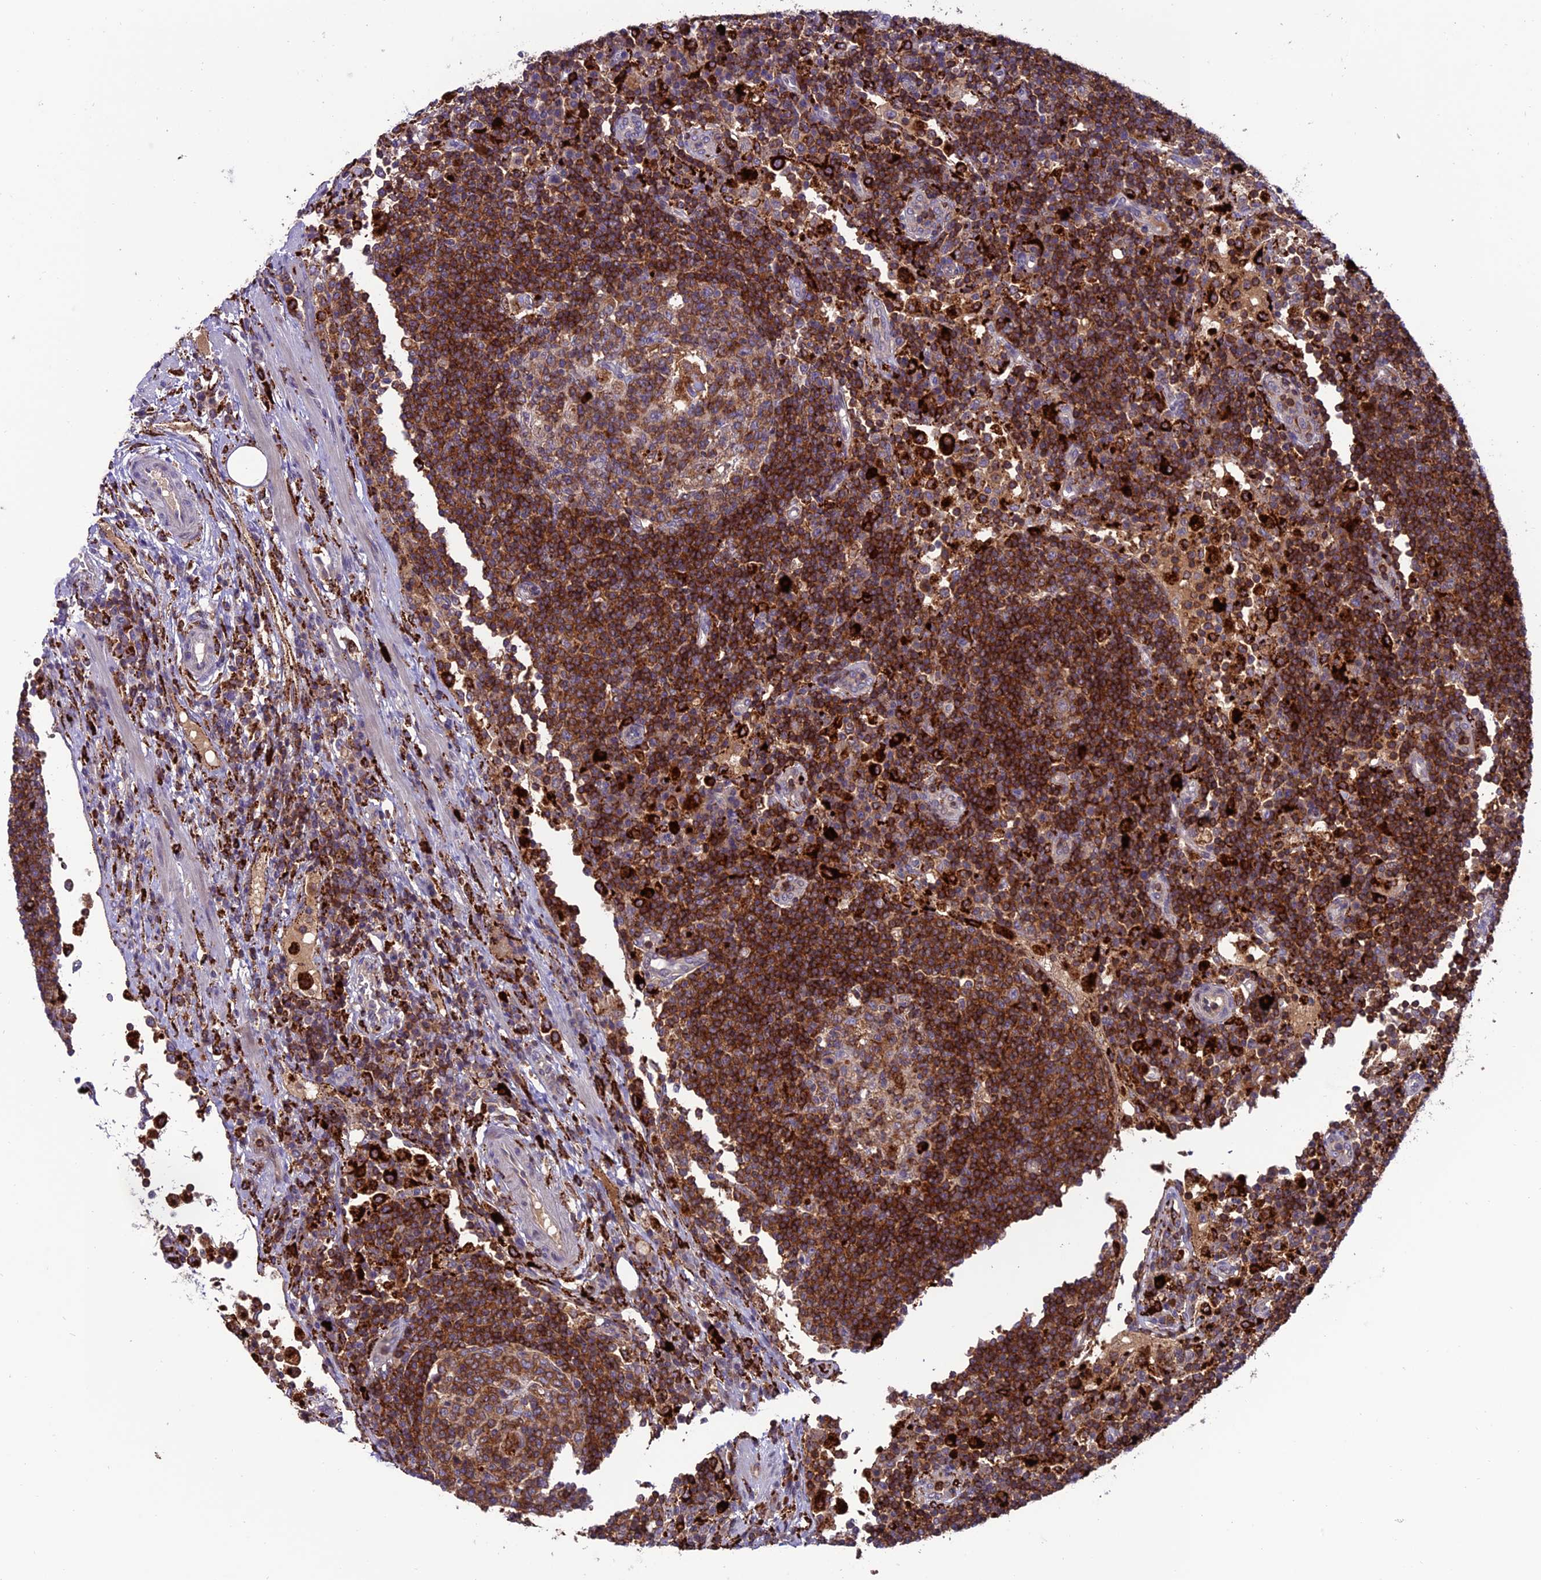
{"staining": {"intensity": "moderate", "quantity": ">75%", "location": "cytoplasmic/membranous"}, "tissue": "lymph node", "cell_type": "Germinal center cells", "image_type": "normal", "snomed": [{"axis": "morphology", "description": "Normal tissue, NOS"}, {"axis": "topography", "description": "Lymph node"}], "caption": "This micrograph reveals IHC staining of unremarkable lymph node, with medium moderate cytoplasmic/membranous positivity in about >75% of germinal center cells.", "gene": "ARHGEF18", "patient": {"sex": "female", "age": 53}}